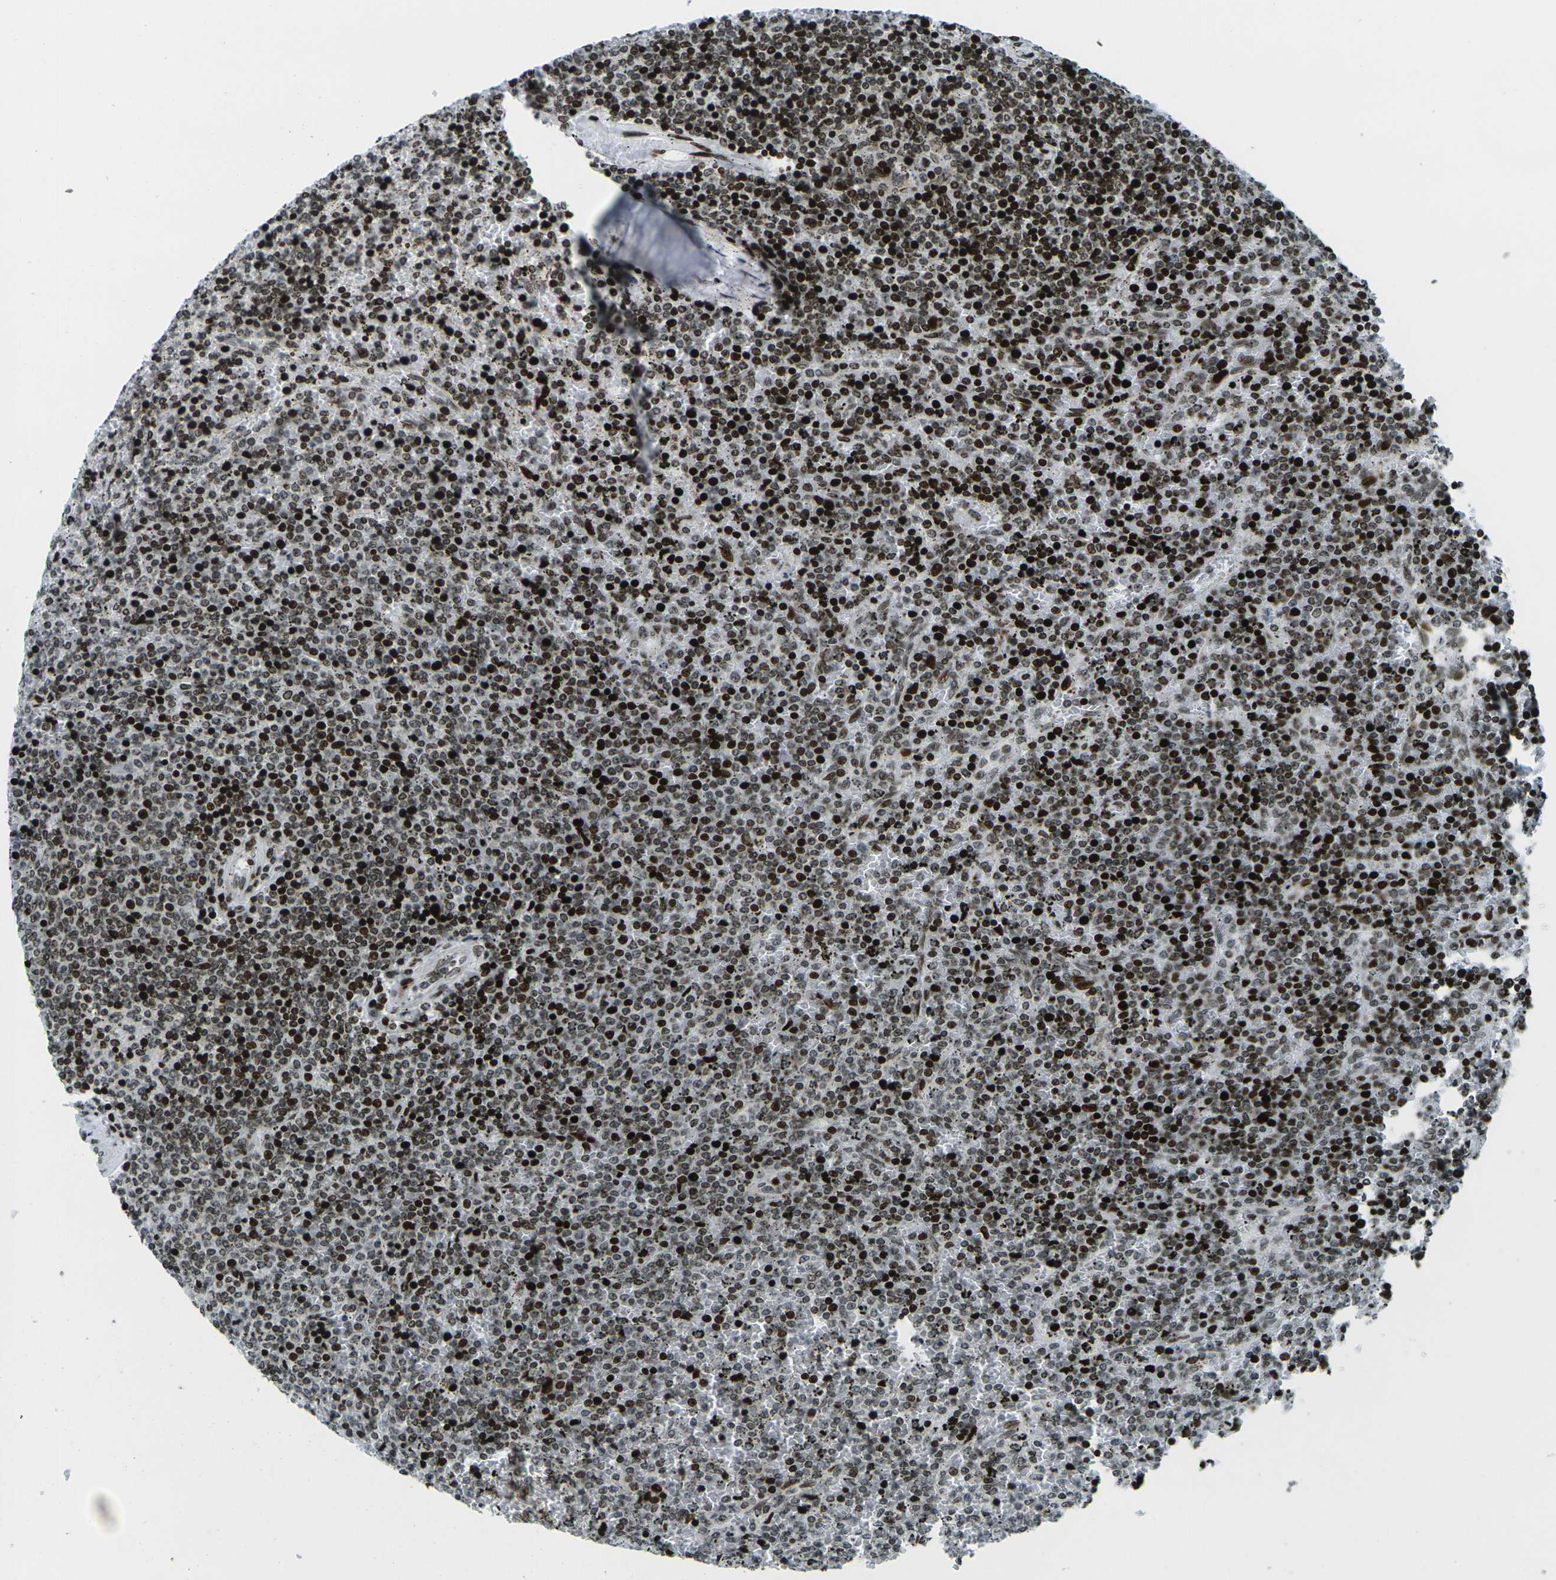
{"staining": {"intensity": "strong", "quantity": ">75%", "location": "nuclear"}, "tissue": "lymphoma", "cell_type": "Tumor cells", "image_type": "cancer", "snomed": [{"axis": "morphology", "description": "Malignant lymphoma, non-Hodgkin's type, Low grade"}, {"axis": "topography", "description": "Spleen"}], "caption": "Strong nuclear positivity for a protein is appreciated in about >75% of tumor cells of lymphoma using immunohistochemistry (IHC).", "gene": "H3-3A", "patient": {"sex": "female", "age": 77}}